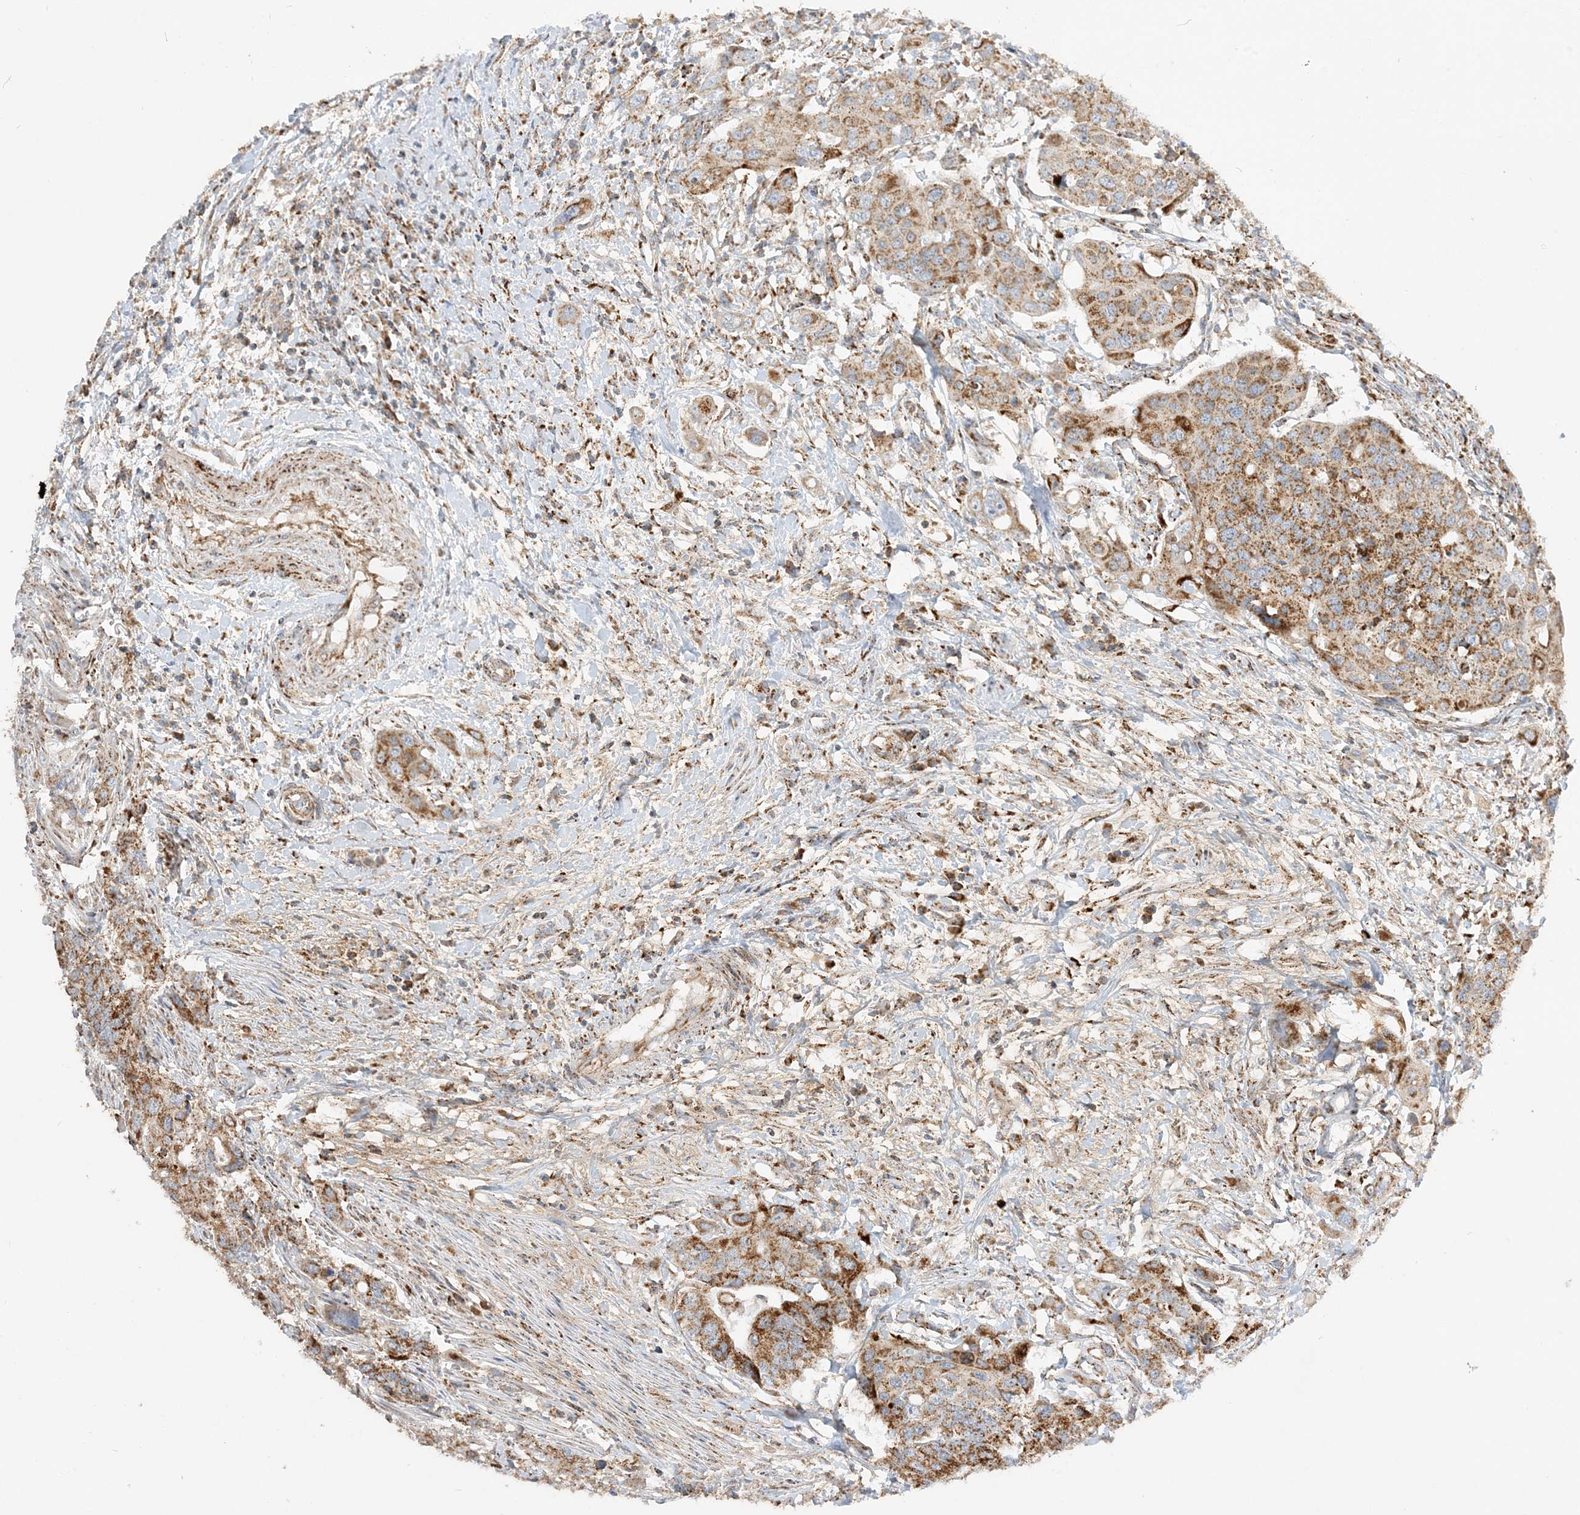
{"staining": {"intensity": "strong", "quantity": ">75%", "location": "cytoplasmic/membranous"}, "tissue": "colorectal cancer", "cell_type": "Tumor cells", "image_type": "cancer", "snomed": [{"axis": "morphology", "description": "Adenocarcinoma, NOS"}, {"axis": "topography", "description": "Colon"}], "caption": "IHC staining of adenocarcinoma (colorectal), which demonstrates high levels of strong cytoplasmic/membranous positivity in about >75% of tumor cells indicating strong cytoplasmic/membranous protein expression. The staining was performed using DAB (3,3'-diaminobenzidine) (brown) for protein detection and nuclei were counterstained in hematoxylin (blue).", "gene": "NDUFAF3", "patient": {"sex": "male", "age": 77}}